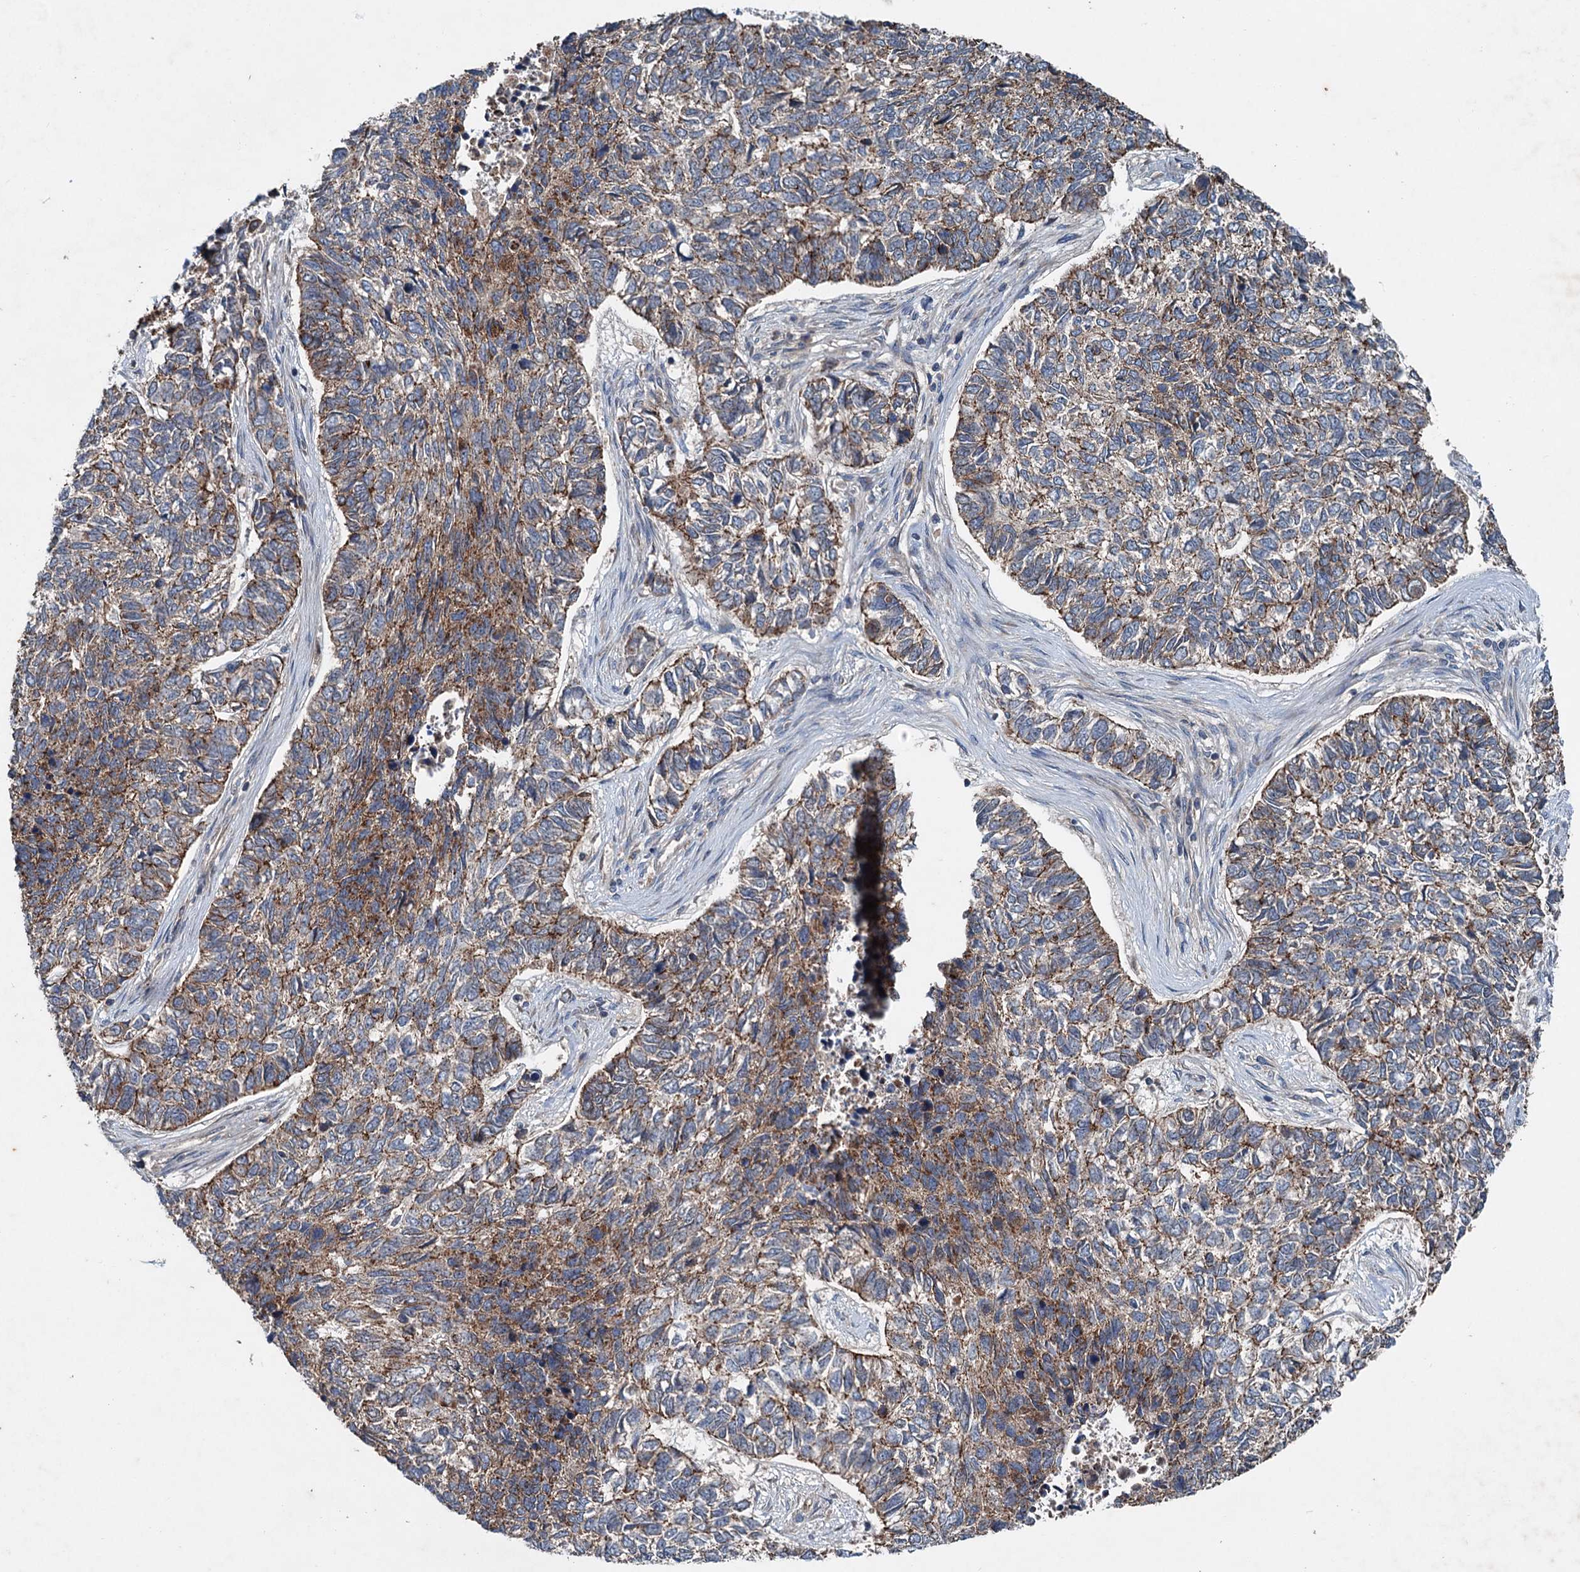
{"staining": {"intensity": "moderate", "quantity": ">75%", "location": "cytoplasmic/membranous"}, "tissue": "skin cancer", "cell_type": "Tumor cells", "image_type": "cancer", "snomed": [{"axis": "morphology", "description": "Basal cell carcinoma"}, {"axis": "topography", "description": "Skin"}], "caption": "Skin cancer (basal cell carcinoma) stained with a protein marker shows moderate staining in tumor cells.", "gene": "N4BP2L2", "patient": {"sex": "female", "age": 65}}